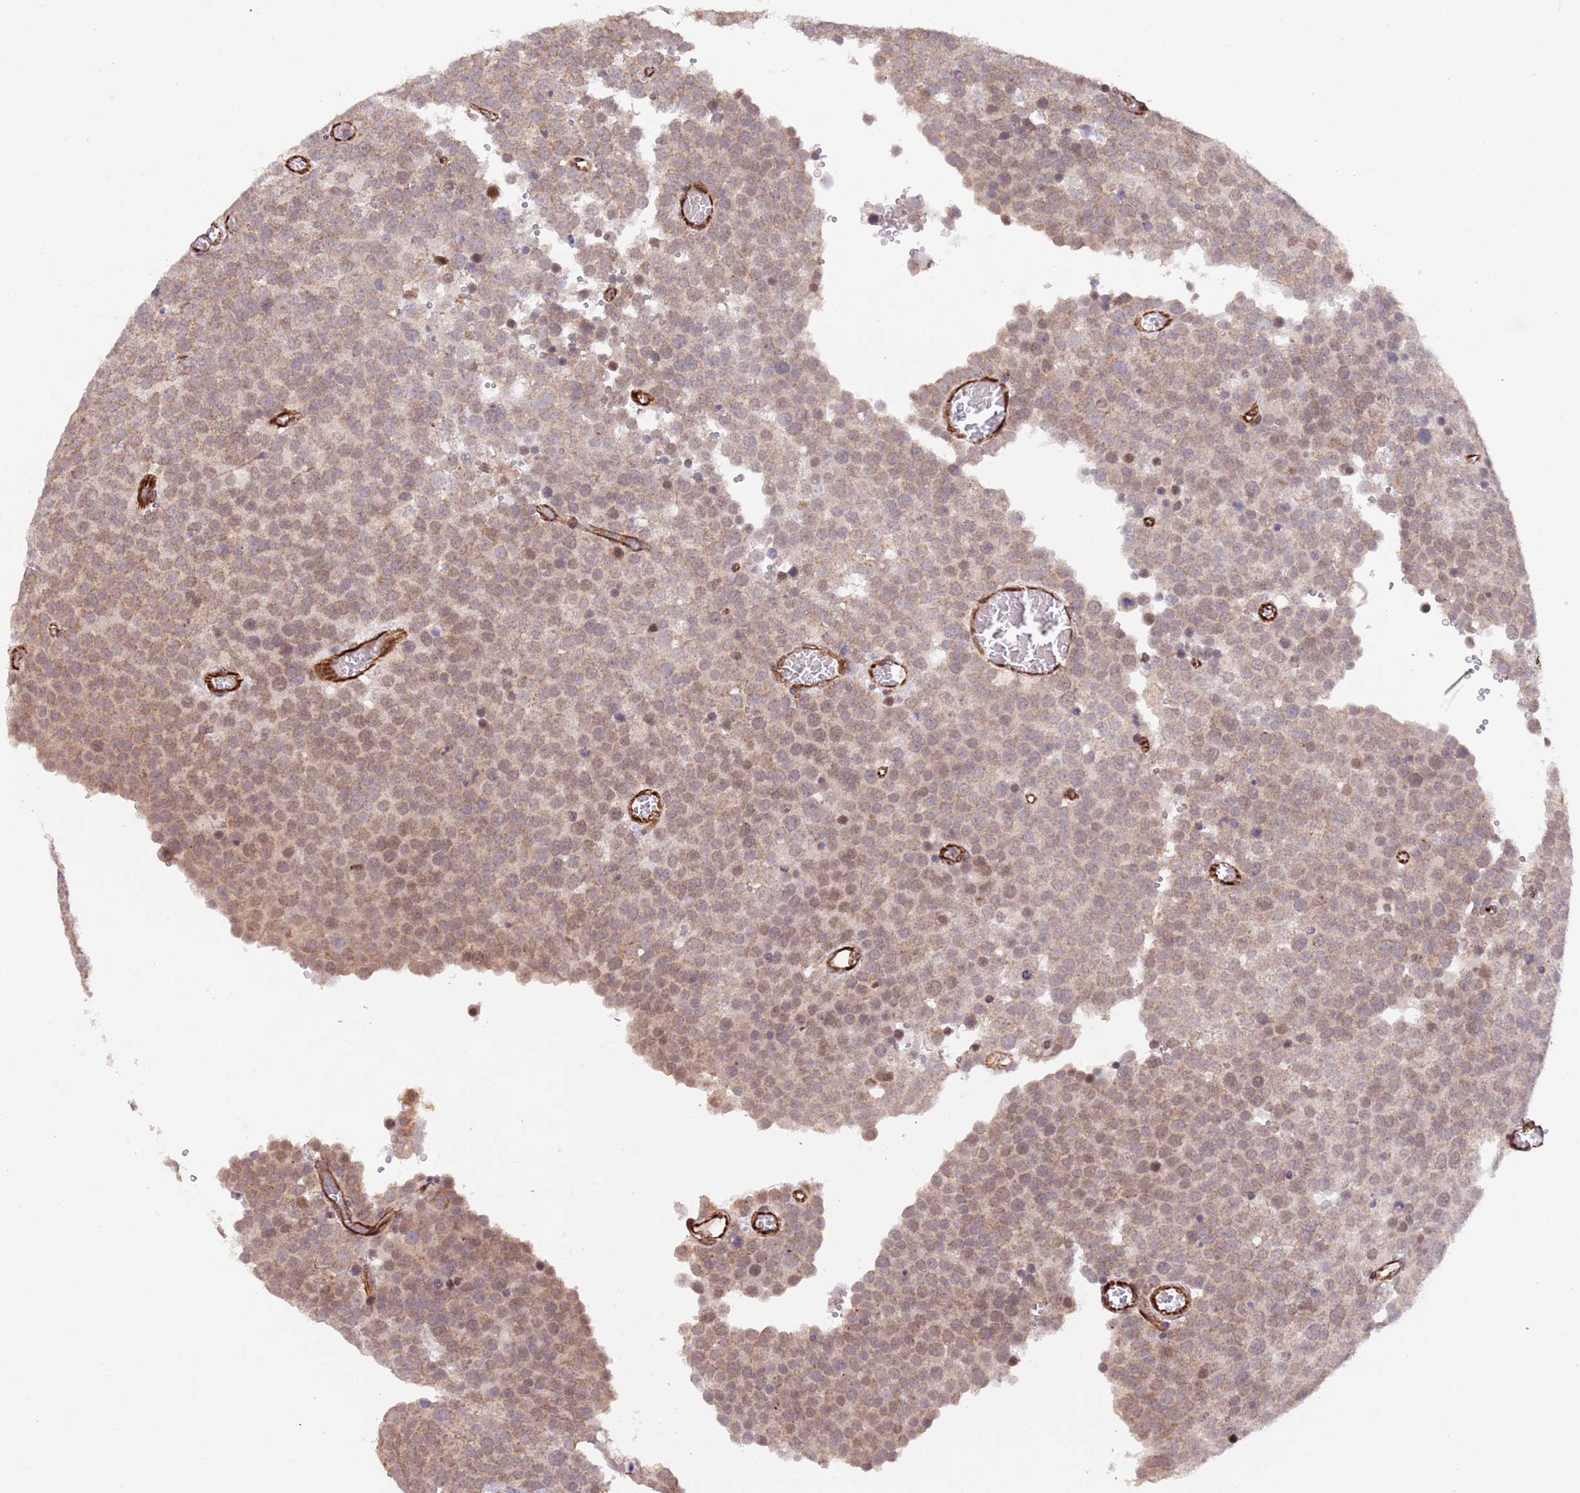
{"staining": {"intensity": "weak", "quantity": ">75%", "location": "nuclear"}, "tissue": "testis cancer", "cell_type": "Tumor cells", "image_type": "cancer", "snomed": [{"axis": "morphology", "description": "Normal tissue, NOS"}, {"axis": "morphology", "description": "Seminoma, NOS"}, {"axis": "topography", "description": "Testis"}], "caption": "Immunohistochemical staining of human testis cancer displays low levels of weak nuclear protein positivity in about >75% of tumor cells.", "gene": "CHD9", "patient": {"sex": "male", "age": 71}}